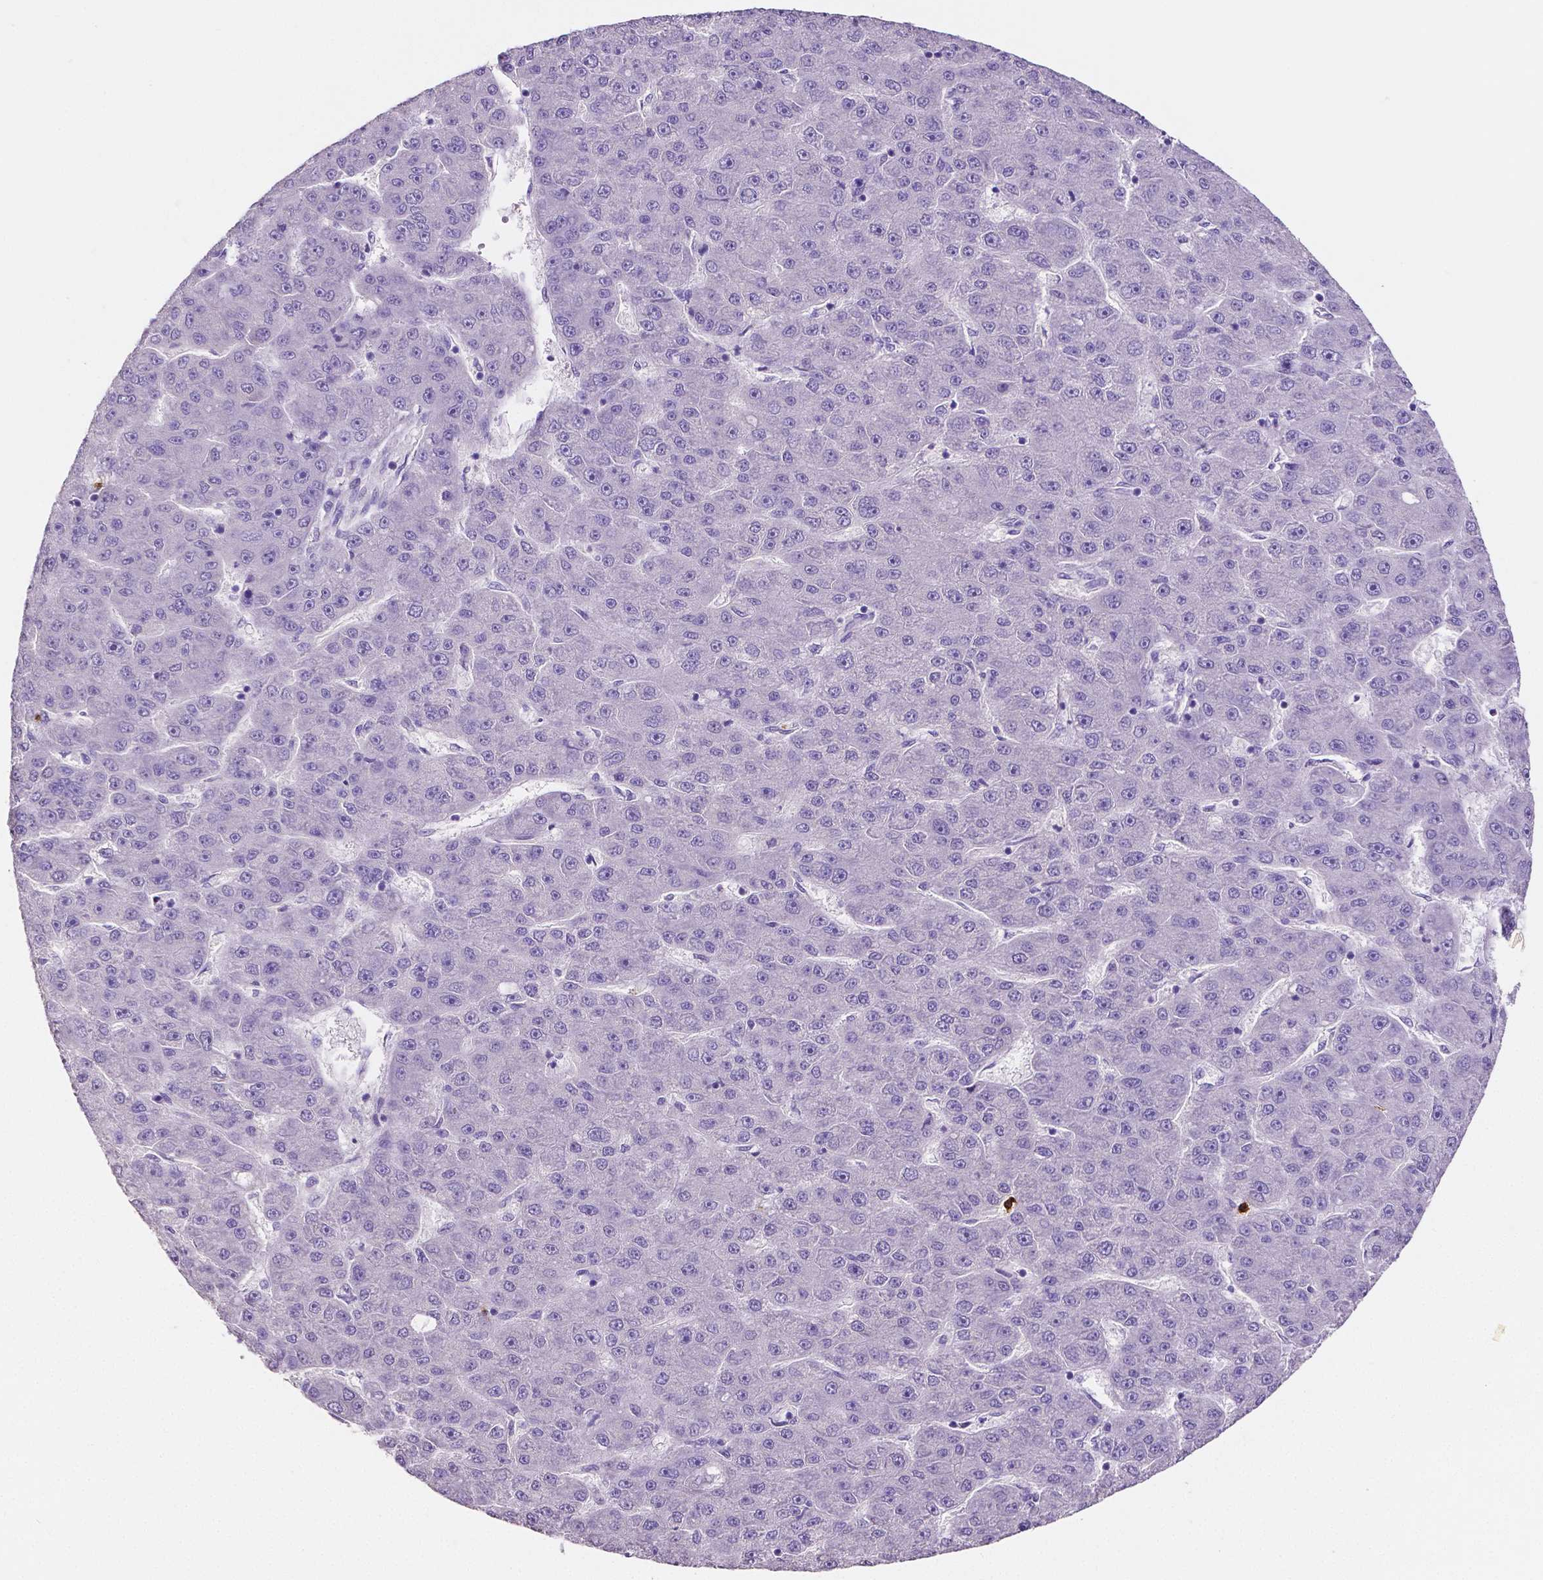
{"staining": {"intensity": "negative", "quantity": "none", "location": "none"}, "tissue": "liver cancer", "cell_type": "Tumor cells", "image_type": "cancer", "snomed": [{"axis": "morphology", "description": "Carcinoma, Hepatocellular, NOS"}, {"axis": "topography", "description": "Liver"}], "caption": "An immunohistochemistry (IHC) micrograph of liver cancer is shown. There is no staining in tumor cells of liver cancer.", "gene": "MMP9", "patient": {"sex": "male", "age": 67}}